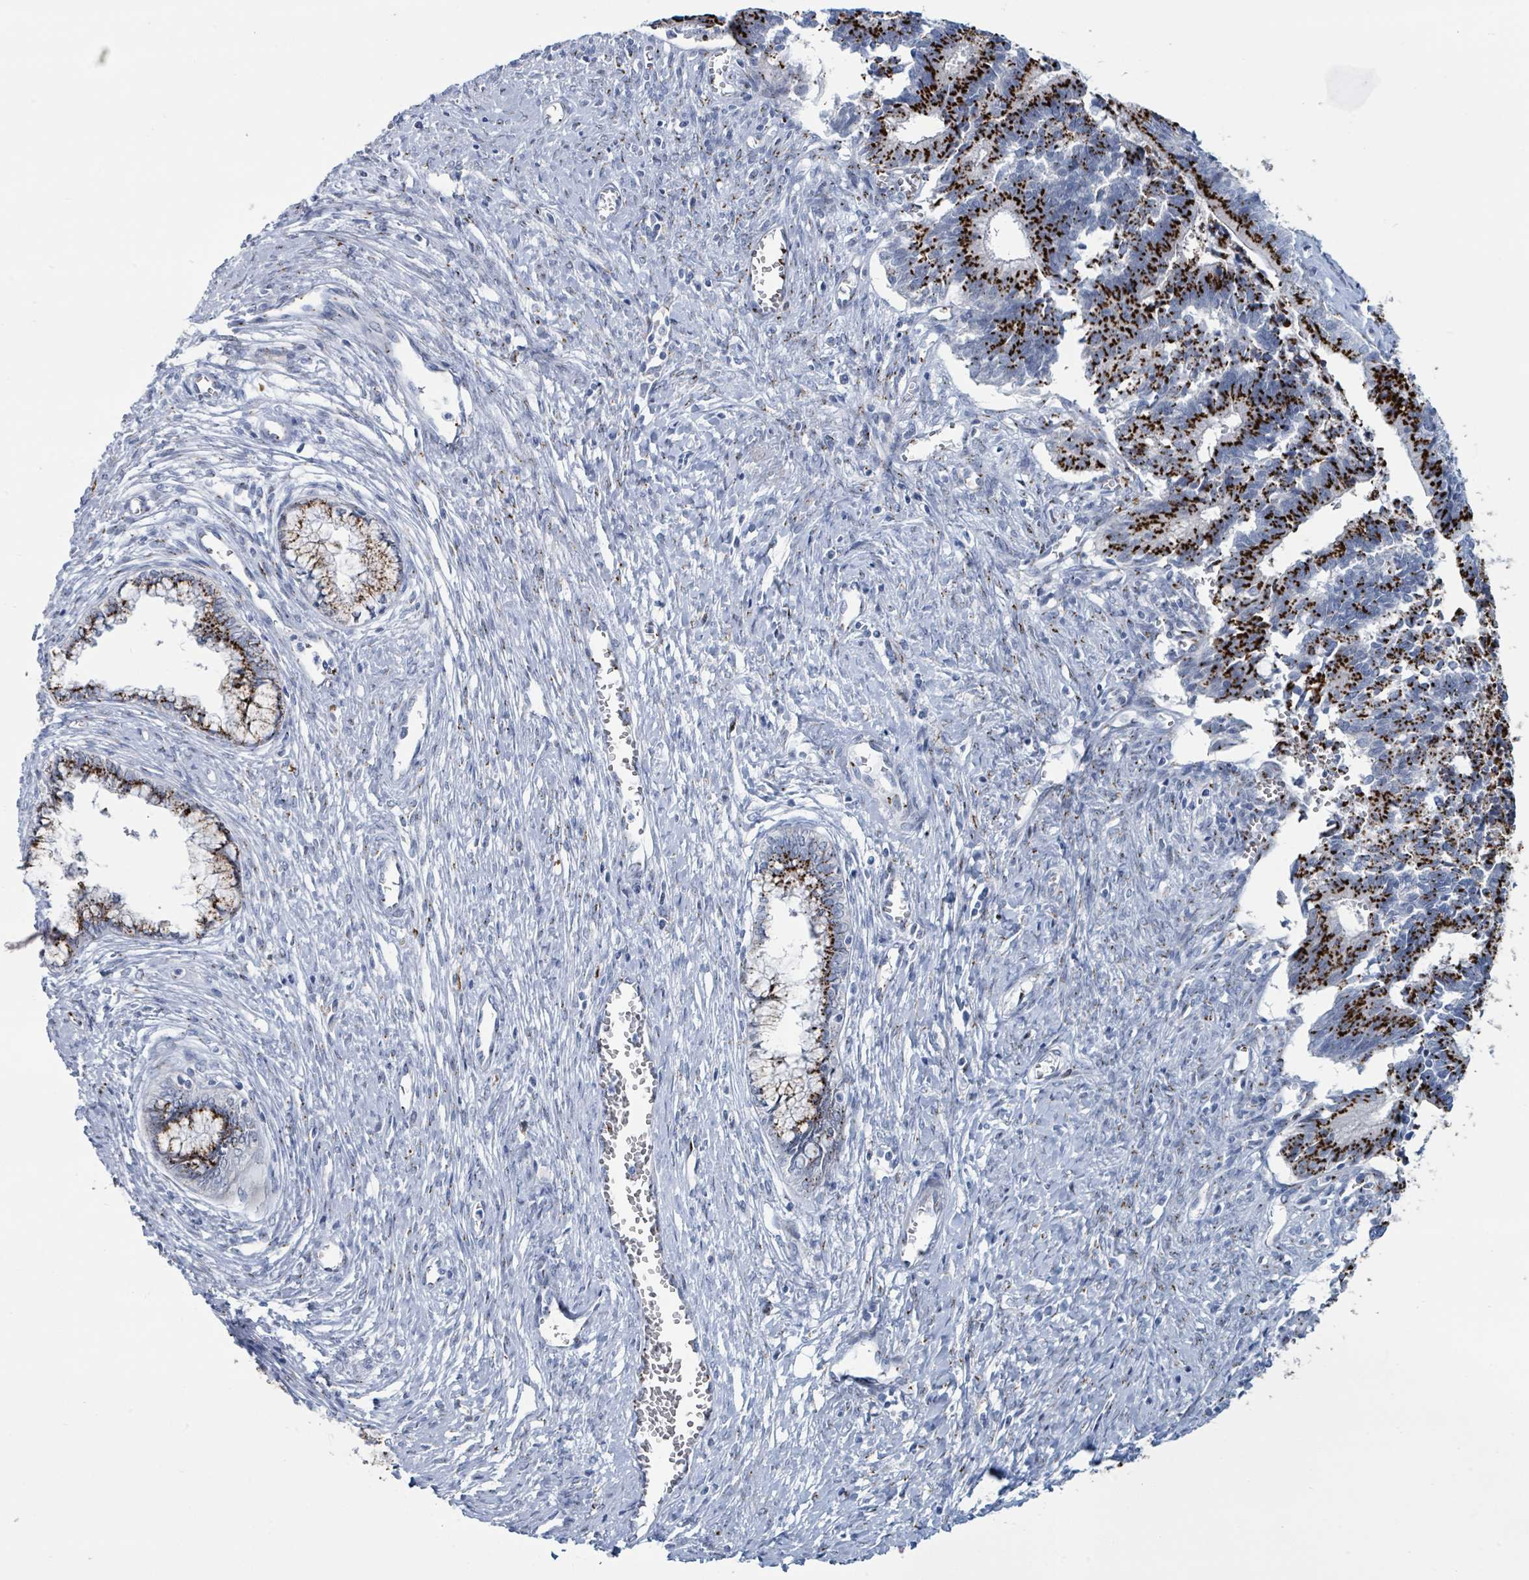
{"staining": {"intensity": "strong", "quantity": "25%-75%", "location": "cytoplasmic/membranous"}, "tissue": "cervical cancer", "cell_type": "Tumor cells", "image_type": "cancer", "snomed": [{"axis": "morphology", "description": "Adenocarcinoma, NOS"}, {"axis": "topography", "description": "Cervix"}], "caption": "Immunohistochemical staining of adenocarcinoma (cervical) displays high levels of strong cytoplasmic/membranous positivity in approximately 25%-75% of tumor cells.", "gene": "DCAF5", "patient": {"sex": "female", "age": 44}}